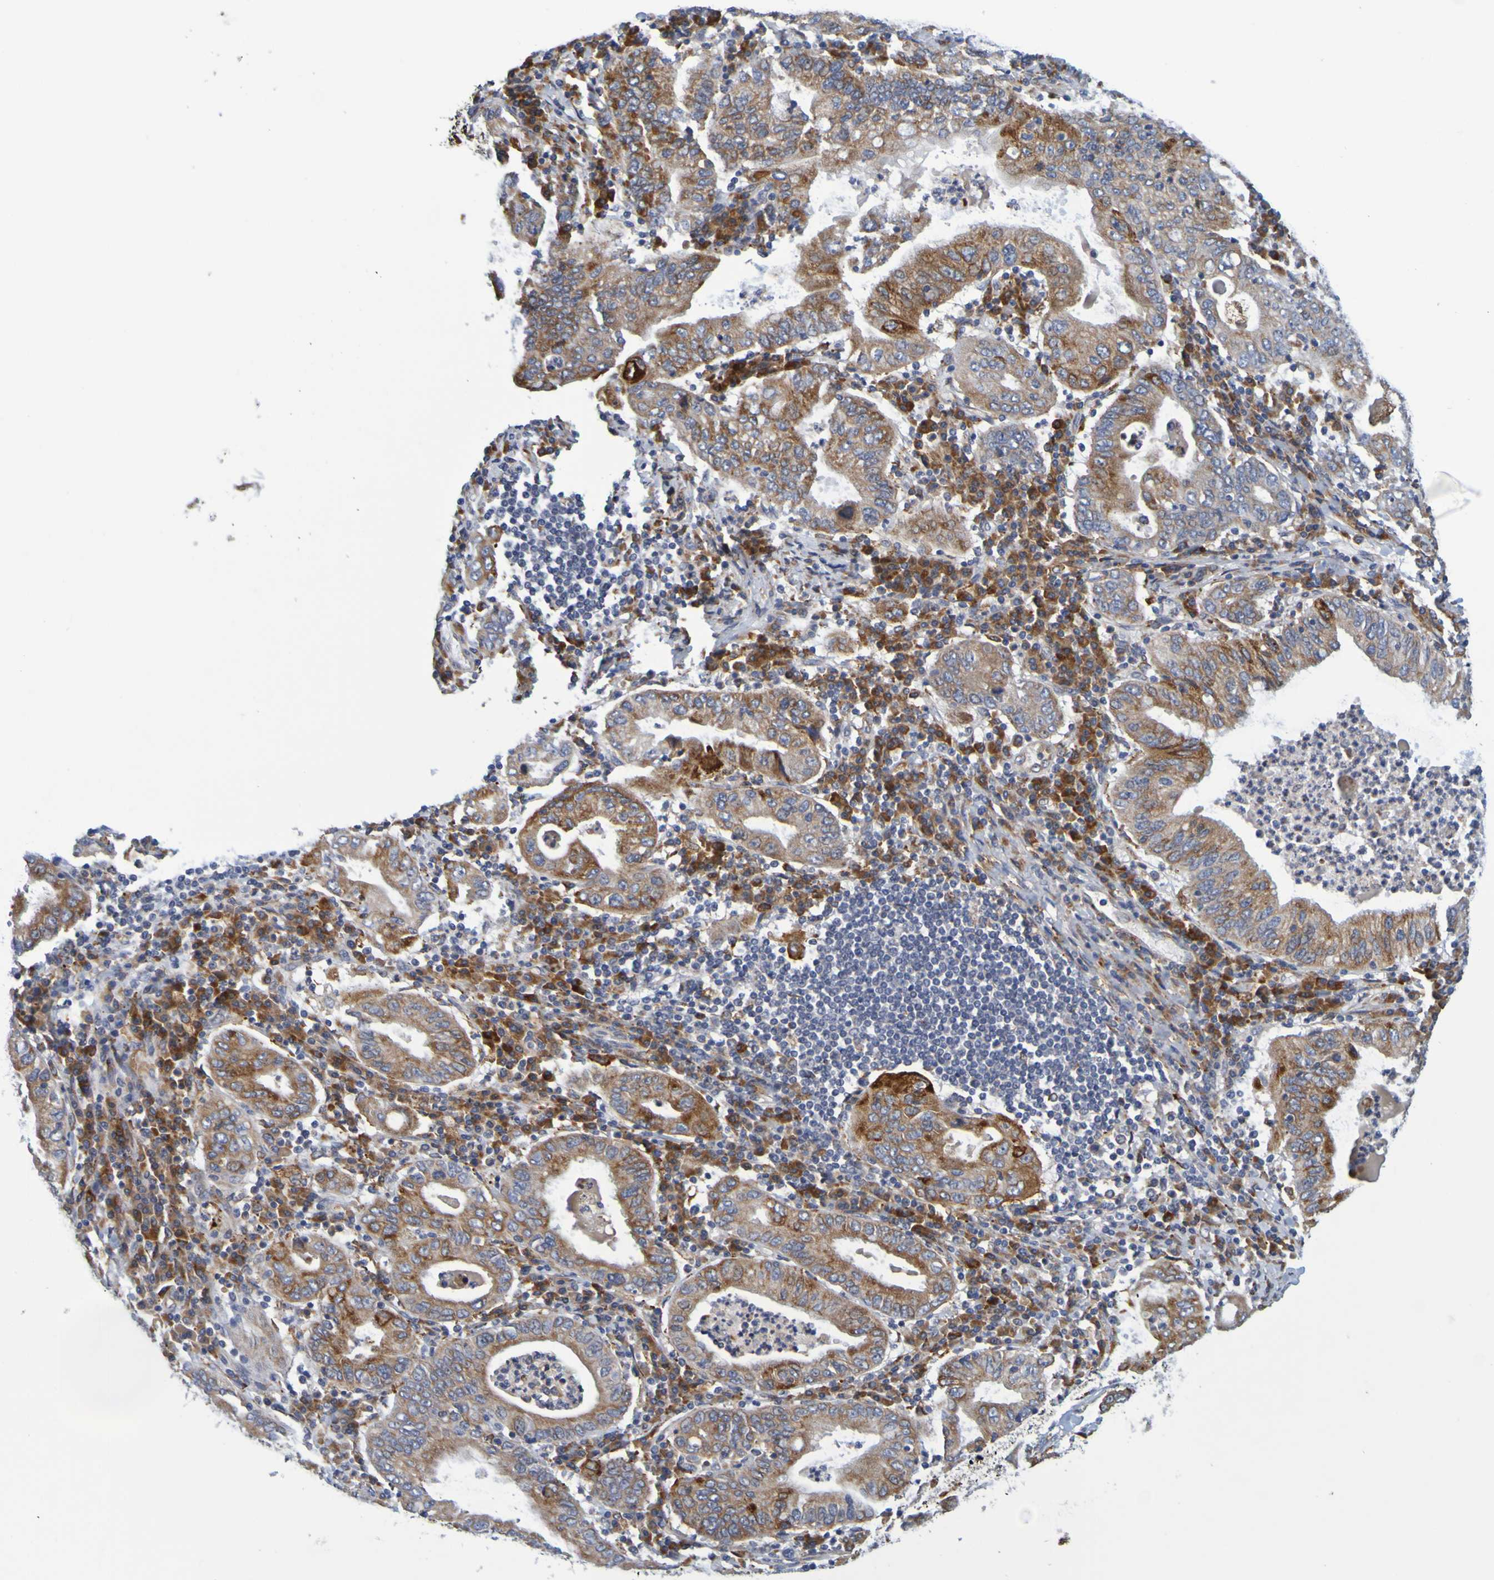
{"staining": {"intensity": "strong", "quantity": "25%-75%", "location": "cytoplasmic/membranous"}, "tissue": "stomach cancer", "cell_type": "Tumor cells", "image_type": "cancer", "snomed": [{"axis": "morphology", "description": "Normal tissue, NOS"}, {"axis": "morphology", "description": "Adenocarcinoma, NOS"}, {"axis": "topography", "description": "Esophagus"}, {"axis": "topography", "description": "Stomach, upper"}, {"axis": "topography", "description": "Peripheral nerve tissue"}], "caption": "Brown immunohistochemical staining in human adenocarcinoma (stomach) displays strong cytoplasmic/membranous positivity in about 25%-75% of tumor cells.", "gene": "SIL1", "patient": {"sex": "male", "age": 62}}